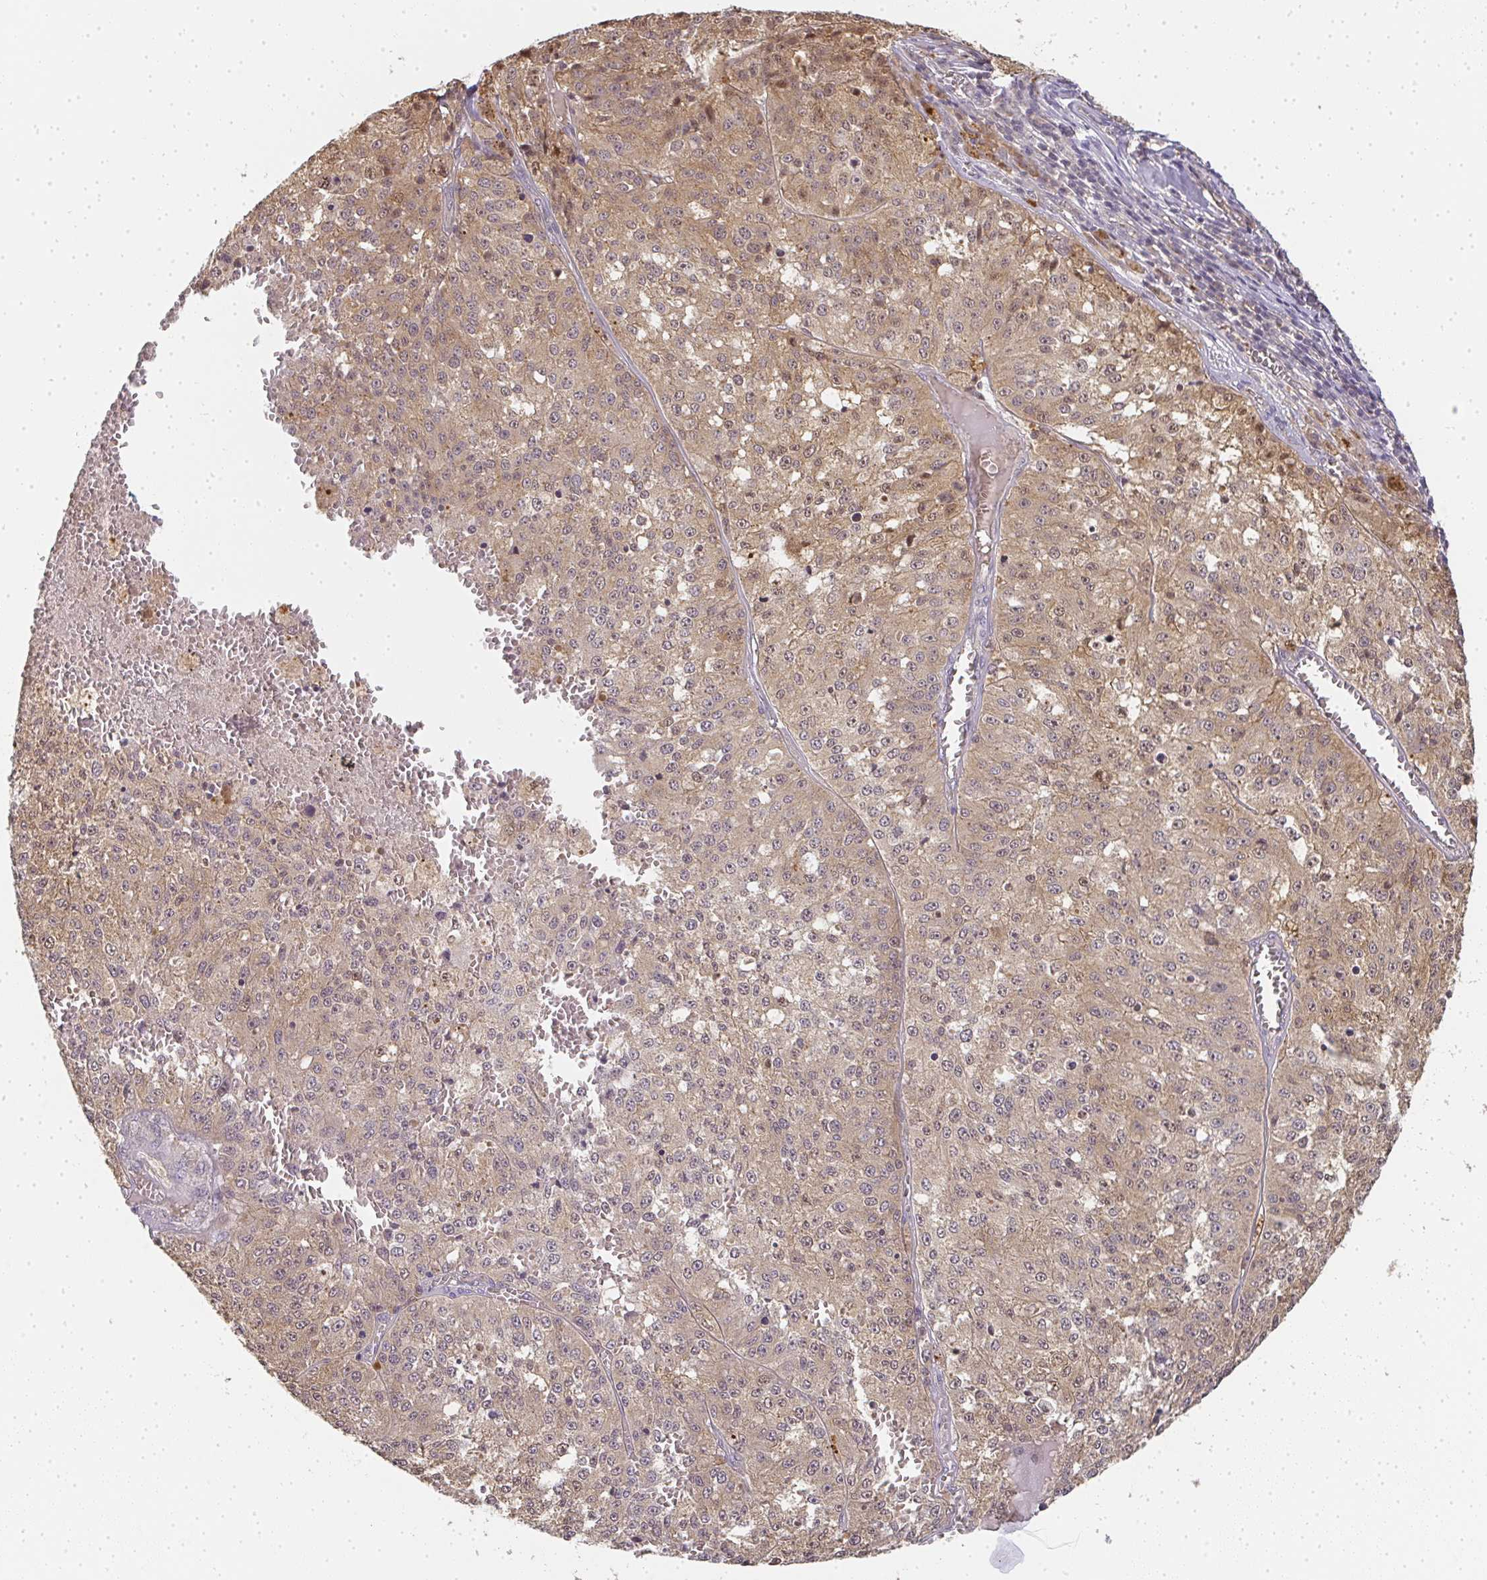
{"staining": {"intensity": "weak", "quantity": ">75%", "location": "cytoplasmic/membranous"}, "tissue": "melanoma", "cell_type": "Tumor cells", "image_type": "cancer", "snomed": [{"axis": "morphology", "description": "Malignant melanoma, Metastatic site"}, {"axis": "topography", "description": "Lymph node"}], "caption": "Melanoma stained with a protein marker shows weak staining in tumor cells.", "gene": "SLC35B3", "patient": {"sex": "female", "age": 64}}